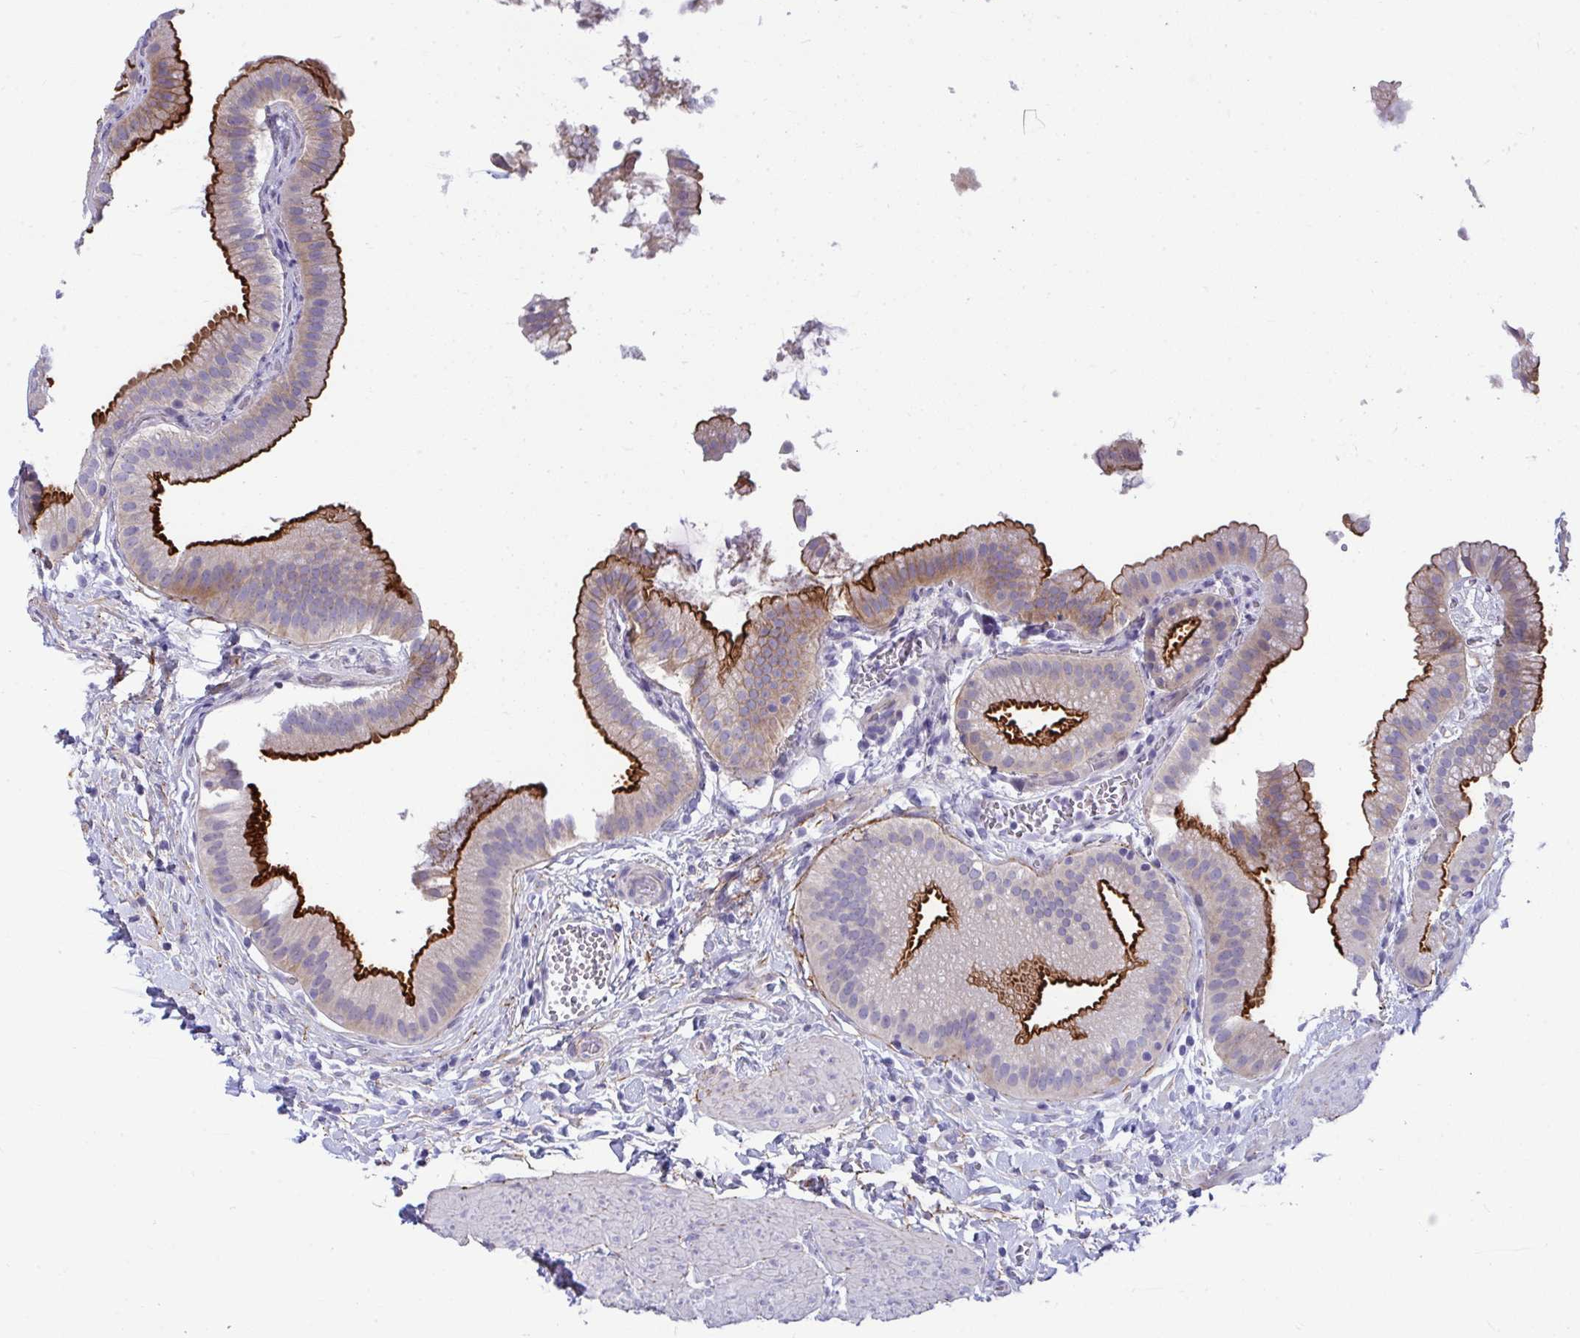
{"staining": {"intensity": "strong", "quantity": ">75%", "location": "cytoplasmic/membranous"}, "tissue": "gallbladder", "cell_type": "Glandular cells", "image_type": "normal", "snomed": [{"axis": "morphology", "description": "Normal tissue, NOS"}, {"axis": "topography", "description": "Gallbladder"}], "caption": "A photomicrograph of gallbladder stained for a protein shows strong cytoplasmic/membranous brown staining in glandular cells.", "gene": "PIGZ", "patient": {"sex": "female", "age": 63}}